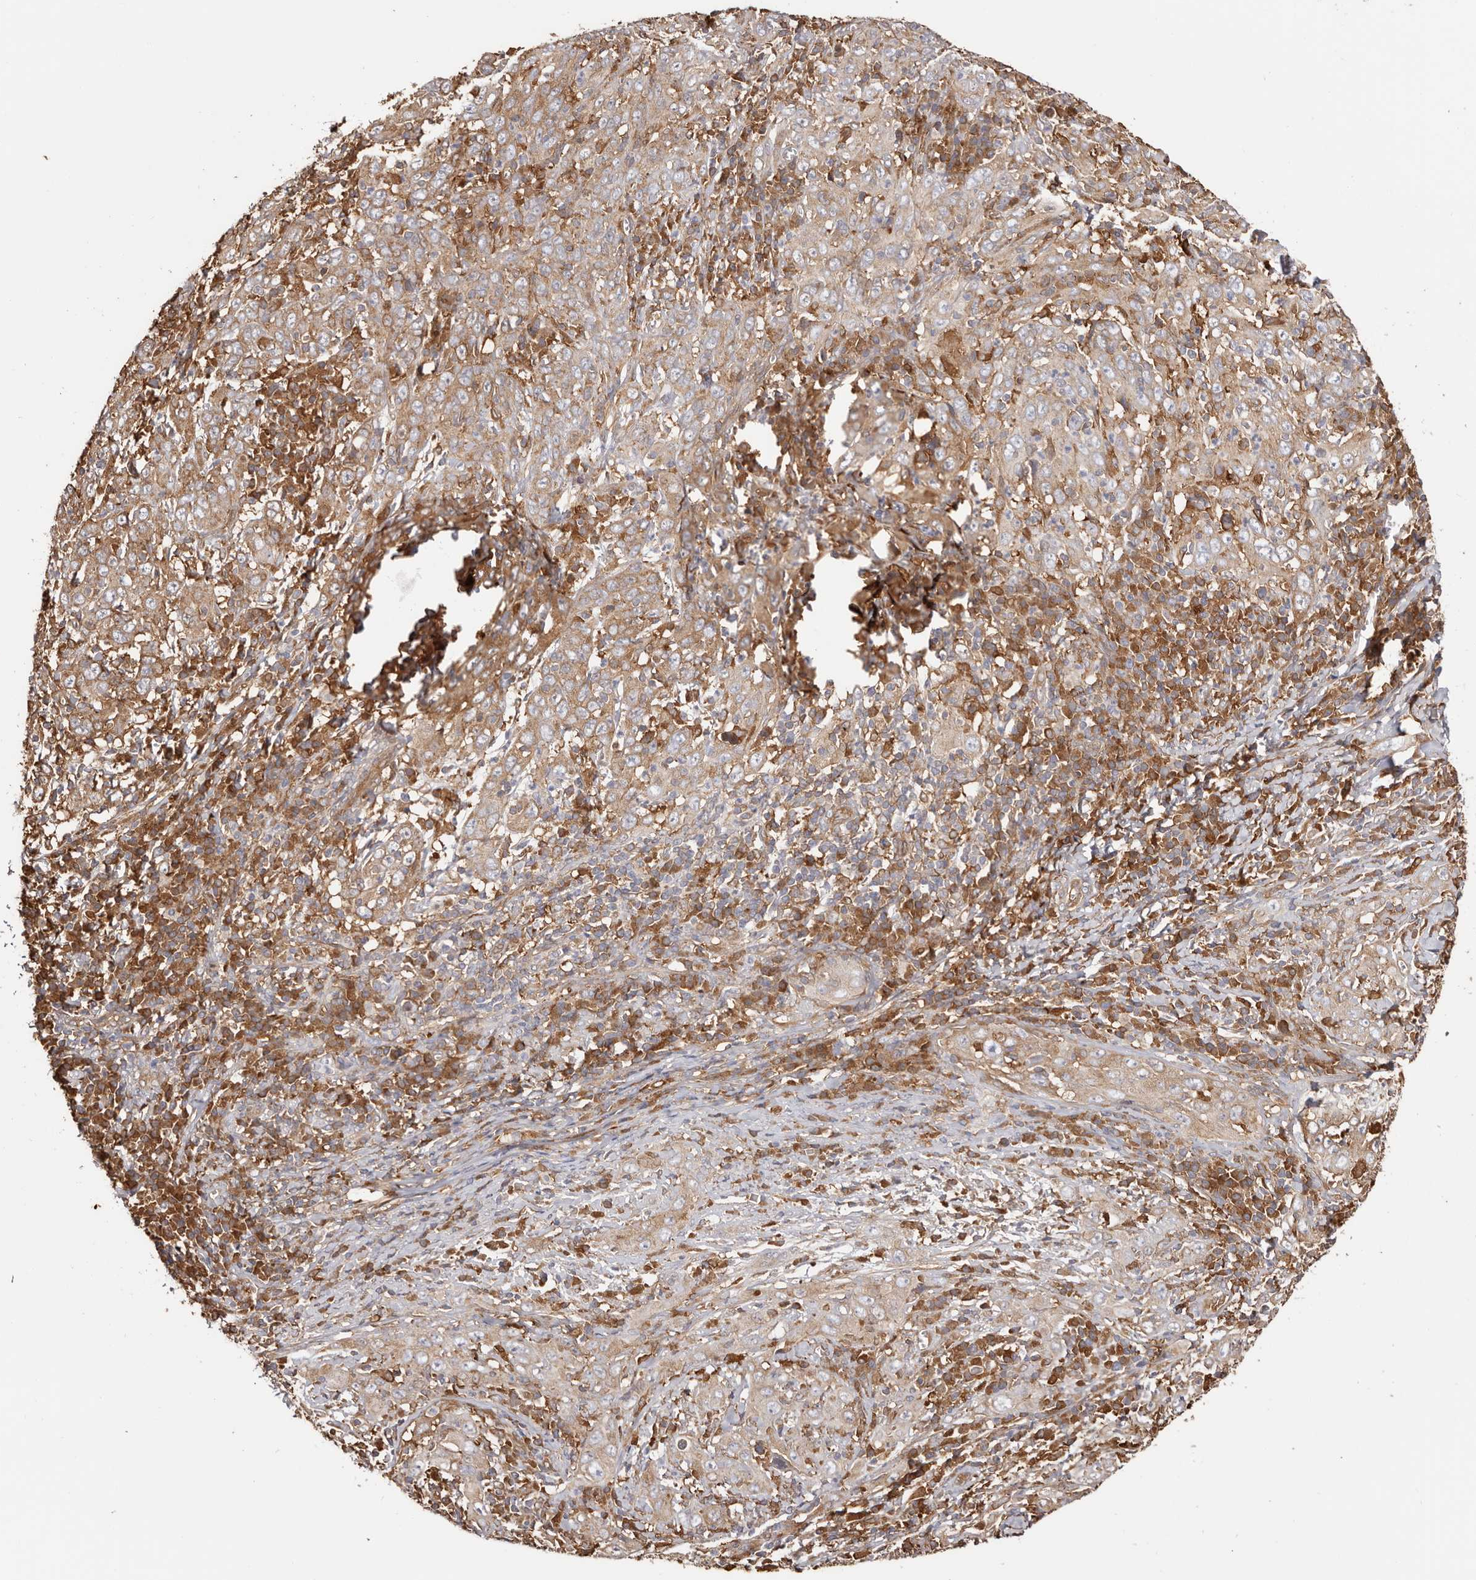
{"staining": {"intensity": "moderate", "quantity": "25%-75%", "location": "cytoplasmic/membranous"}, "tissue": "cervical cancer", "cell_type": "Tumor cells", "image_type": "cancer", "snomed": [{"axis": "morphology", "description": "Squamous cell carcinoma, NOS"}, {"axis": "topography", "description": "Cervix"}], "caption": "A histopathology image of squamous cell carcinoma (cervical) stained for a protein demonstrates moderate cytoplasmic/membranous brown staining in tumor cells.", "gene": "LAP3", "patient": {"sex": "female", "age": 46}}